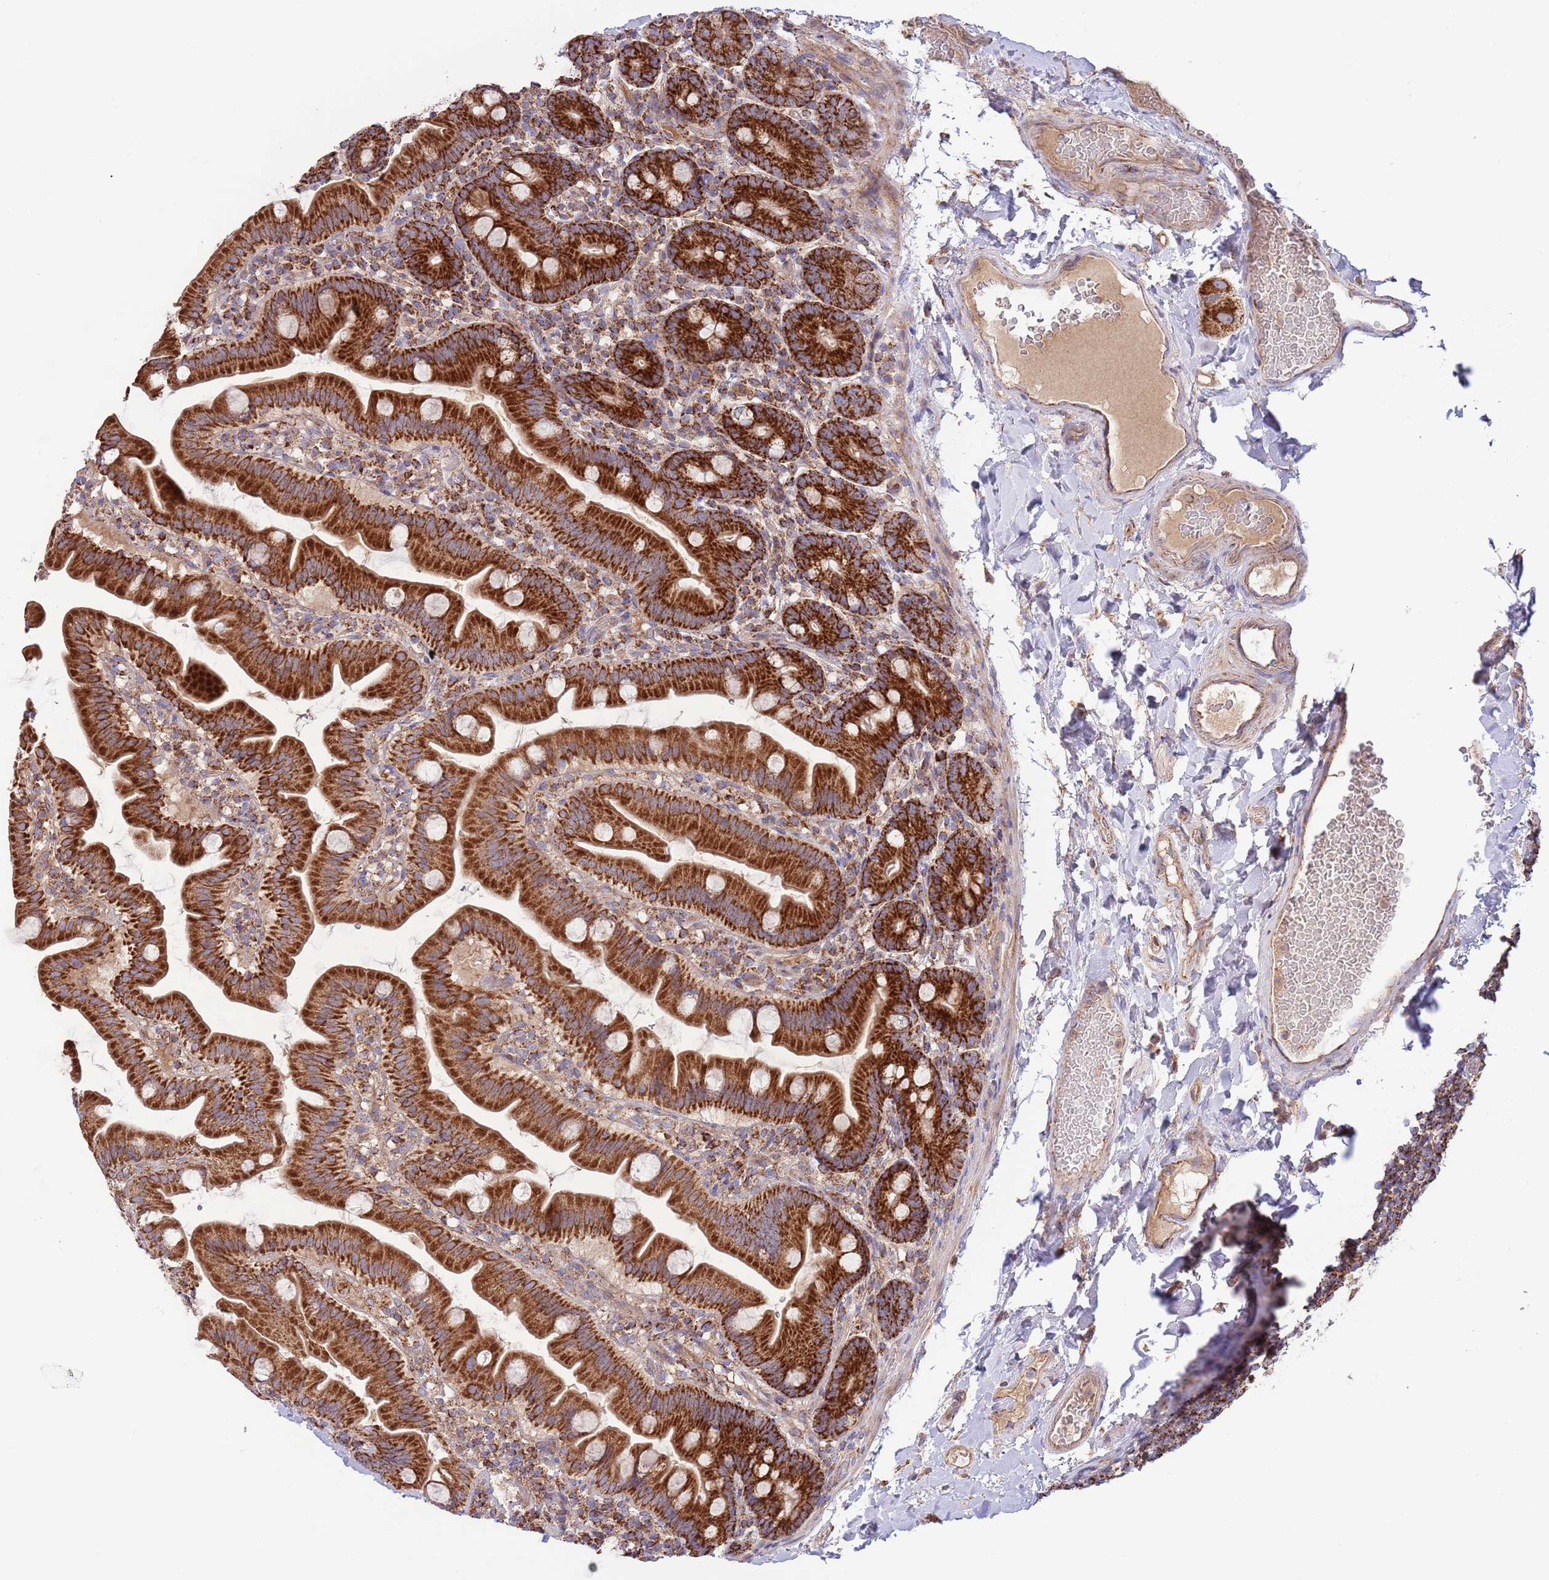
{"staining": {"intensity": "strong", "quantity": ">75%", "location": "cytoplasmic/membranous"}, "tissue": "small intestine", "cell_type": "Glandular cells", "image_type": "normal", "snomed": [{"axis": "morphology", "description": "Normal tissue, NOS"}, {"axis": "topography", "description": "Small intestine"}], "caption": "A brown stain highlights strong cytoplasmic/membranous positivity of a protein in glandular cells of benign small intestine.", "gene": "DNAJA3", "patient": {"sex": "female", "age": 68}}